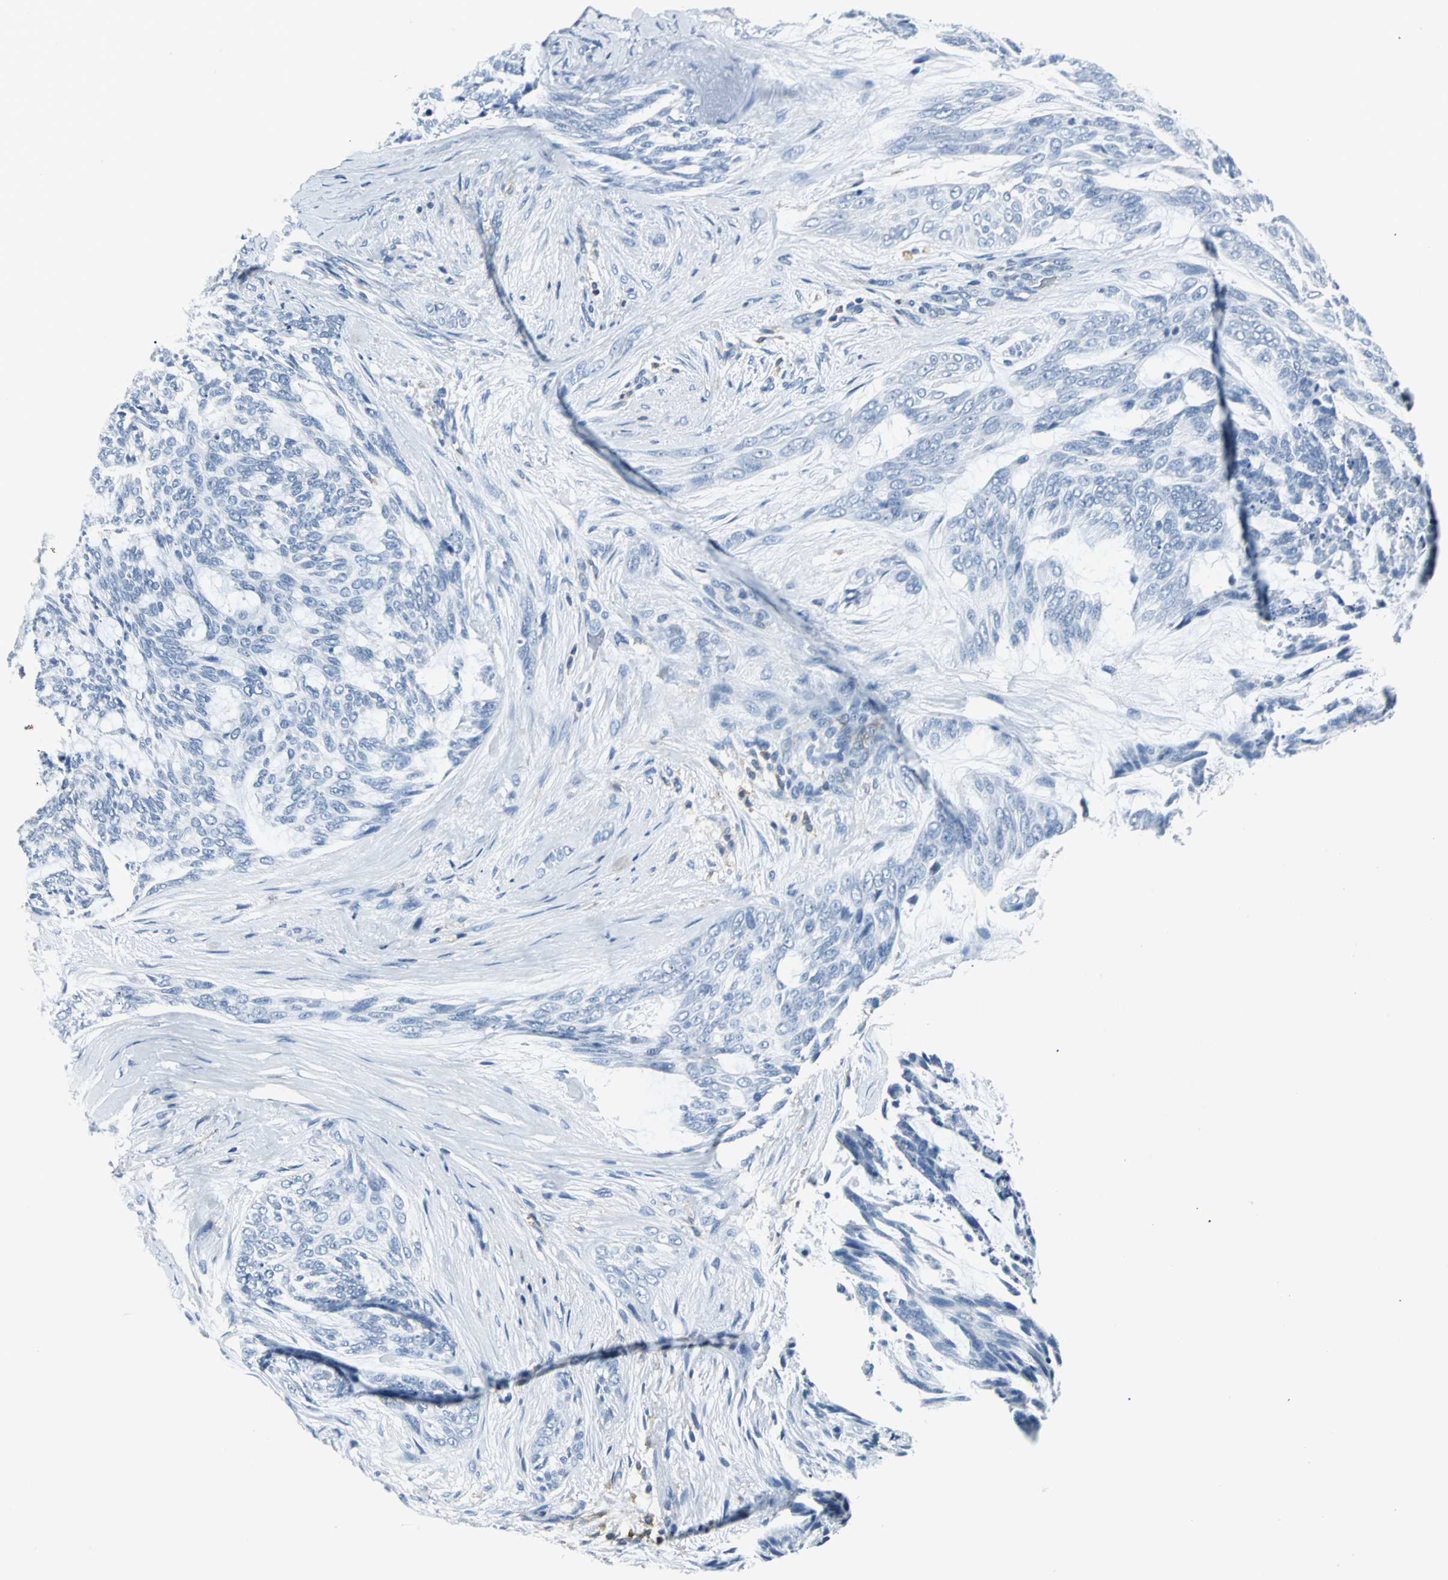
{"staining": {"intensity": "negative", "quantity": "none", "location": "none"}, "tissue": "skin cancer", "cell_type": "Tumor cells", "image_type": "cancer", "snomed": [{"axis": "morphology", "description": "Normal tissue, NOS"}, {"axis": "morphology", "description": "Basal cell carcinoma"}, {"axis": "topography", "description": "Skin"}], "caption": "DAB (3,3'-diaminobenzidine) immunohistochemical staining of human skin basal cell carcinoma reveals no significant positivity in tumor cells.", "gene": "IQGAP2", "patient": {"sex": "female", "age": 71}}